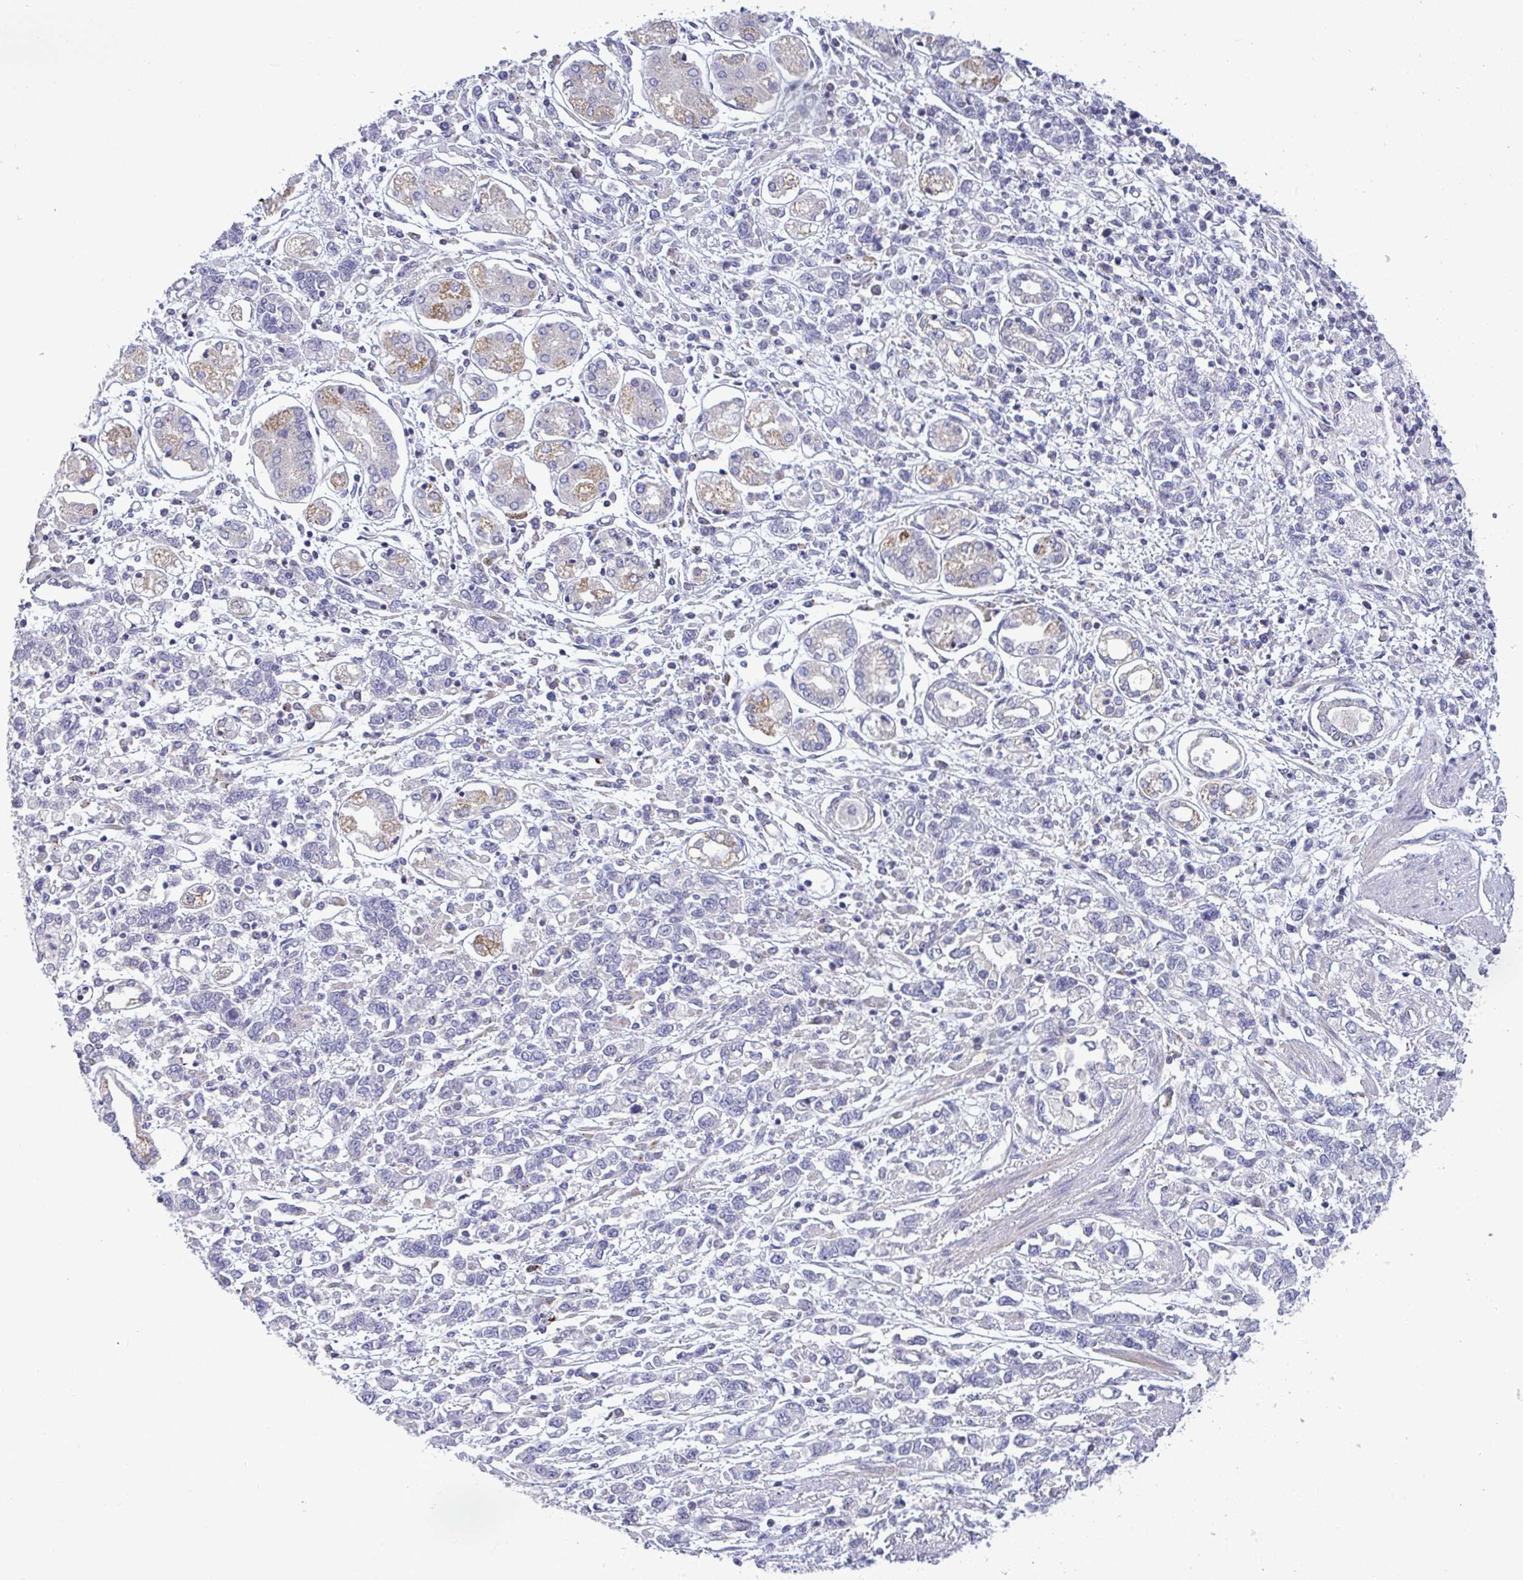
{"staining": {"intensity": "negative", "quantity": "none", "location": "none"}, "tissue": "stomach cancer", "cell_type": "Tumor cells", "image_type": "cancer", "snomed": [{"axis": "morphology", "description": "Adenocarcinoma, NOS"}, {"axis": "topography", "description": "Stomach"}], "caption": "Protein analysis of stomach cancer (adenocarcinoma) reveals no significant staining in tumor cells.", "gene": "SRRM4", "patient": {"sex": "female", "age": 76}}